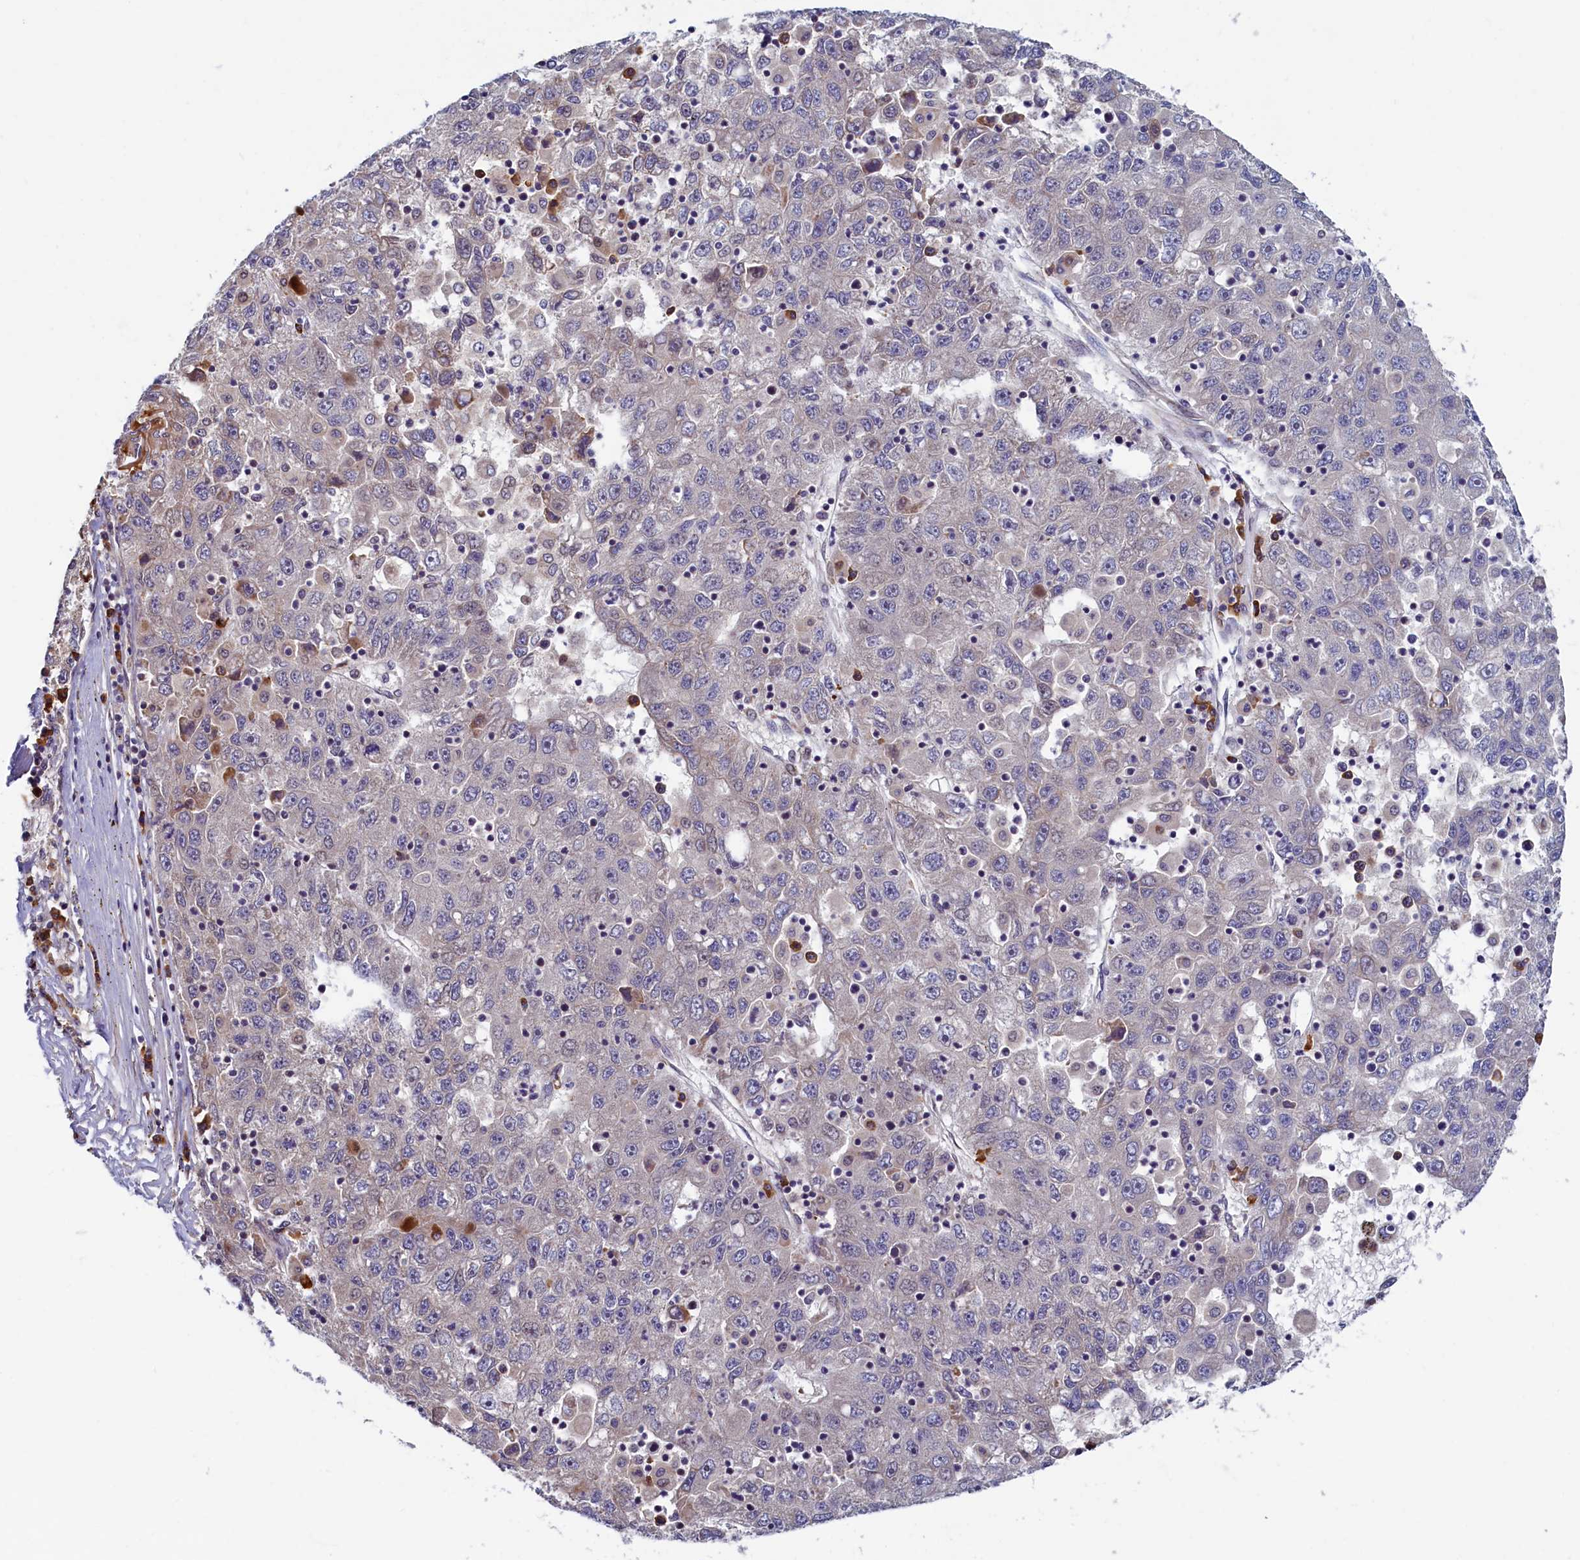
{"staining": {"intensity": "negative", "quantity": "none", "location": "none"}, "tissue": "liver cancer", "cell_type": "Tumor cells", "image_type": "cancer", "snomed": [{"axis": "morphology", "description": "Carcinoma, Hepatocellular, NOS"}, {"axis": "topography", "description": "Liver"}], "caption": "Immunohistochemistry of human liver cancer shows no expression in tumor cells.", "gene": "SLC16A14", "patient": {"sex": "male", "age": 49}}